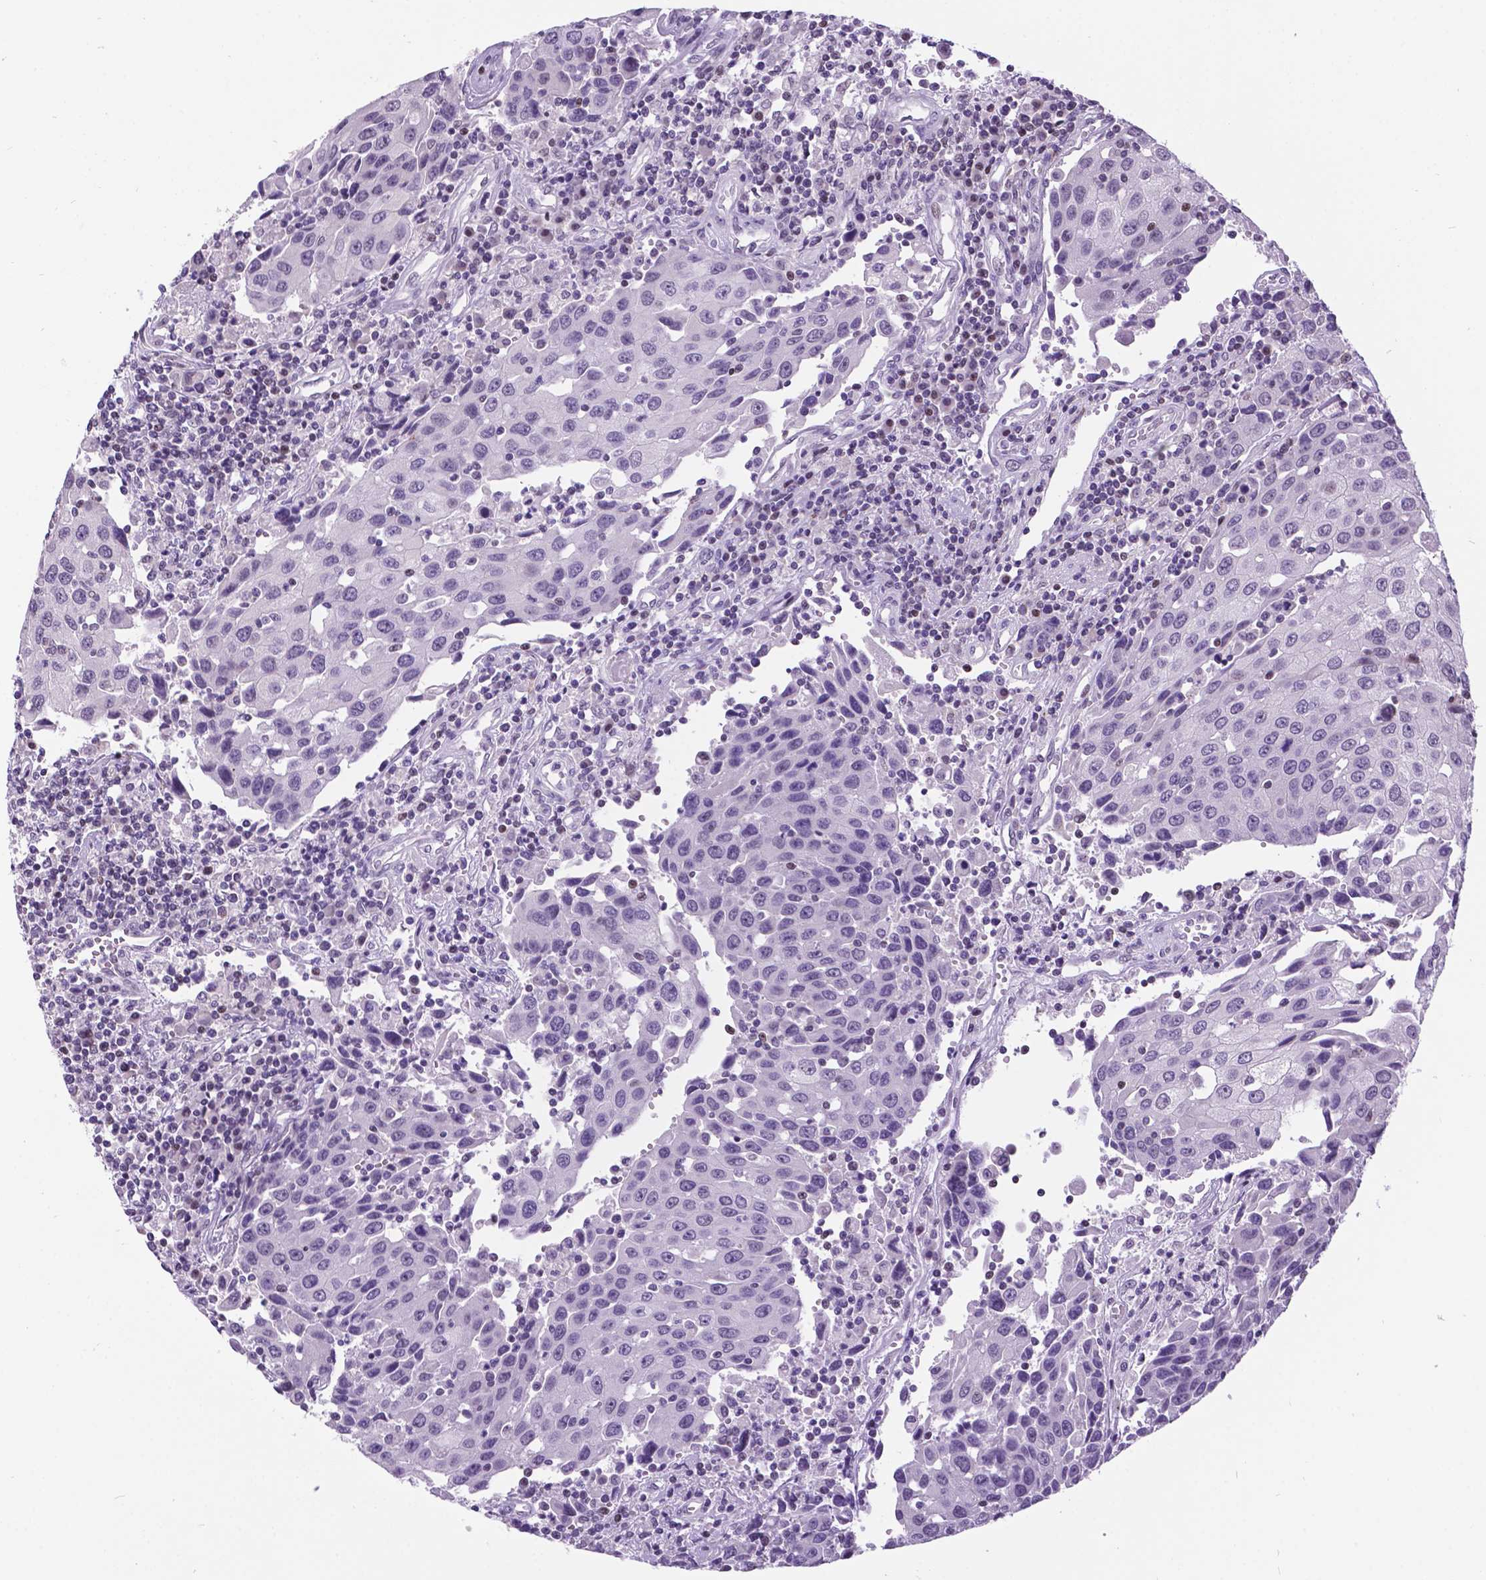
{"staining": {"intensity": "negative", "quantity": "none", "location": "none"}, "tissue": "urothelial cancer", "cell_type": "Tumor cells", "image_type": "cancer", "snomed": [{"axis": "morphology", "description": "Urothelial carcinoma, High grade"}, {"axis": "topography", "description": "Urinary bladder"}], "caption": "Immunohistochemistry (IHC) histopathology image of neoplastic tissue: human urothelial carcinoma (high-grade) stained with DAB exhibits no significant protein staining in tumor cells.", "gene": "DPF3", "patient": {"sex": "female", "age": 85}}